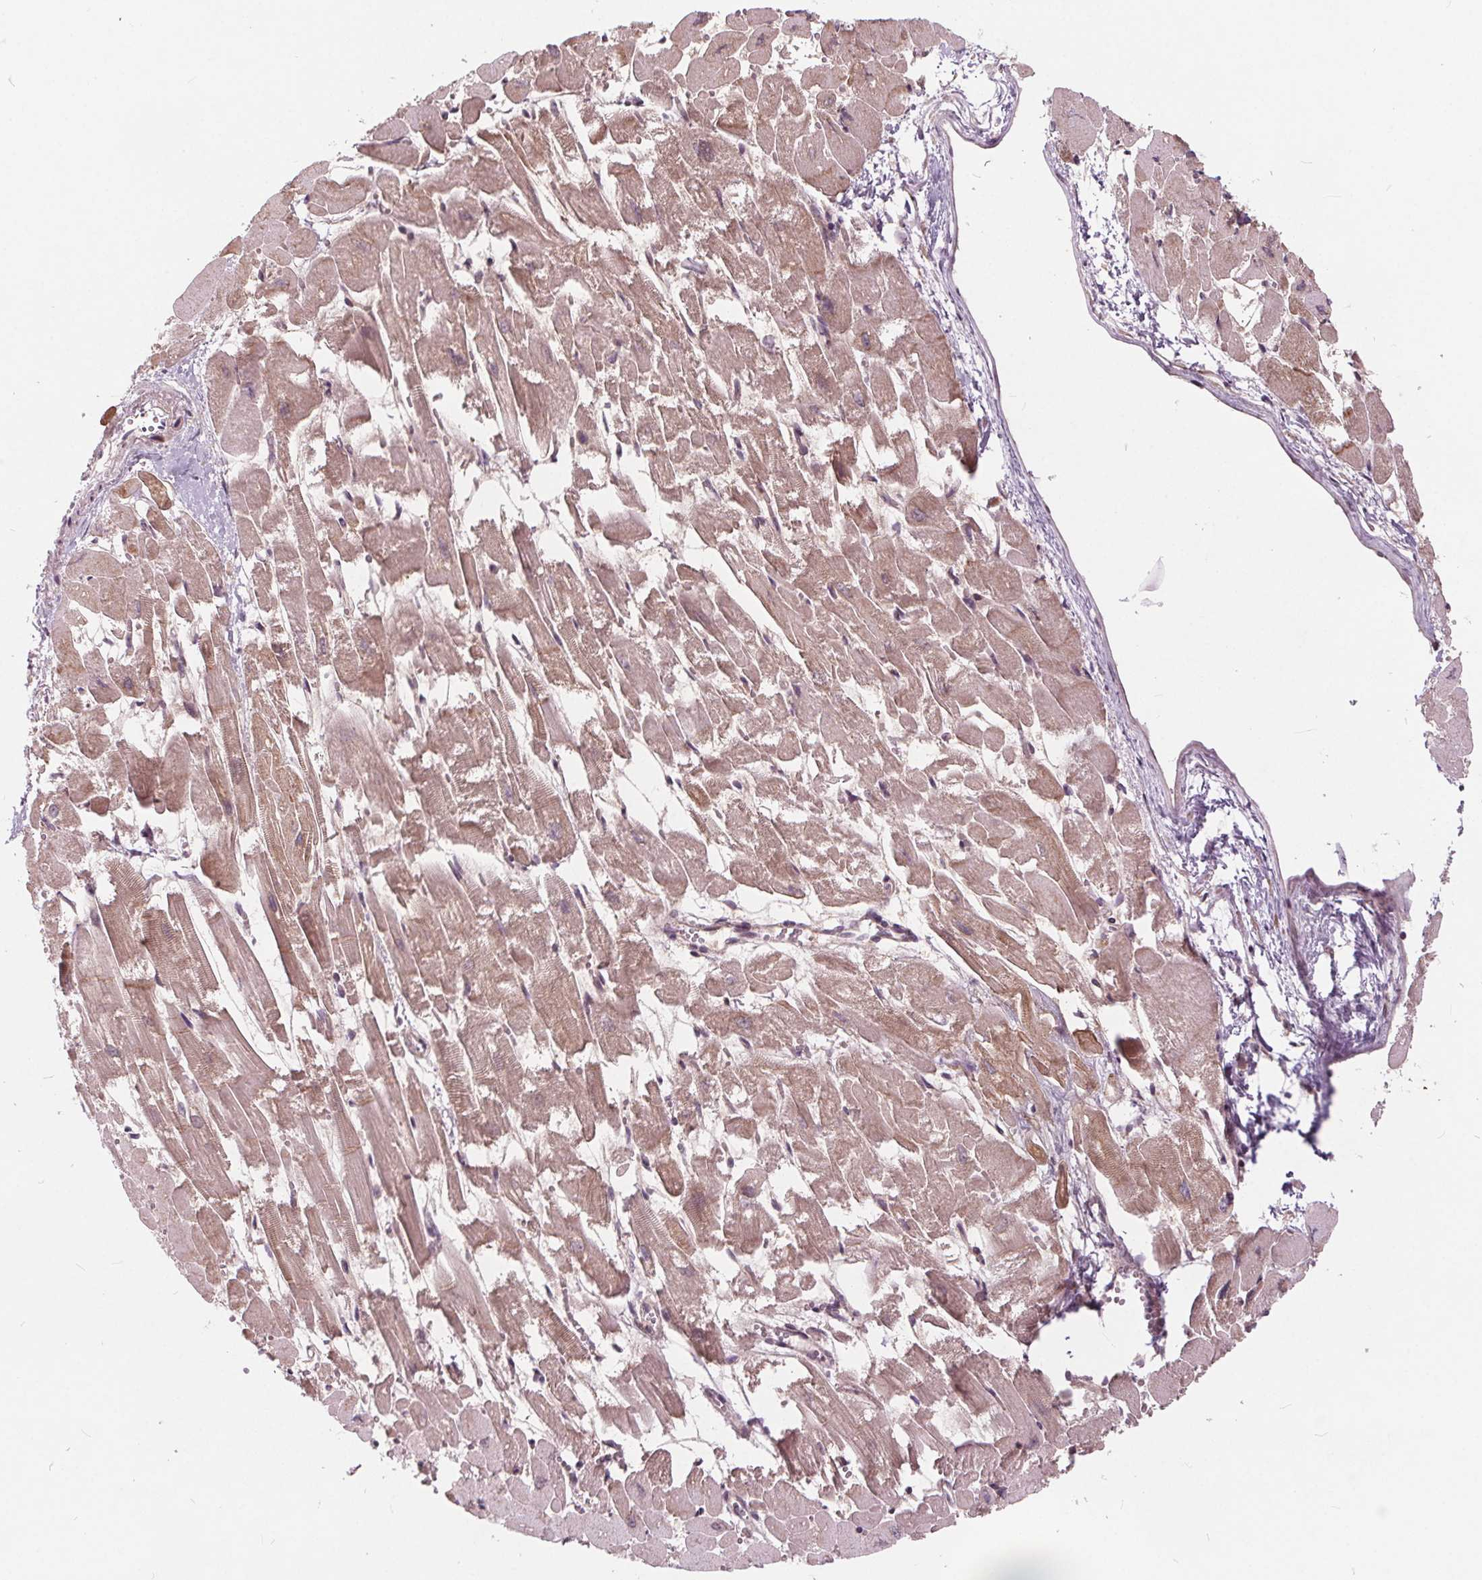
{"staining": {"intensity": "moderate", "quantity": "25%-75%", "location": "cytoplasmic/membranous"}, "tissue": "heart muscle", "cell_type": "Cardiomyocytes", "image_type": "normal", "snomed": [{"axis": "morphology", "description": "Normal tissue, NOS"}, {"axis": "topography", "description": "Heart"}], "caption": "Protein analysis of normal heart muscle demonstrates moderate cytoplasmic/membranous expression in about 25%-75% of cardiomyocytes.", "gene": "HIF1AN", "patient": {"sex": "female", "age": 52}}